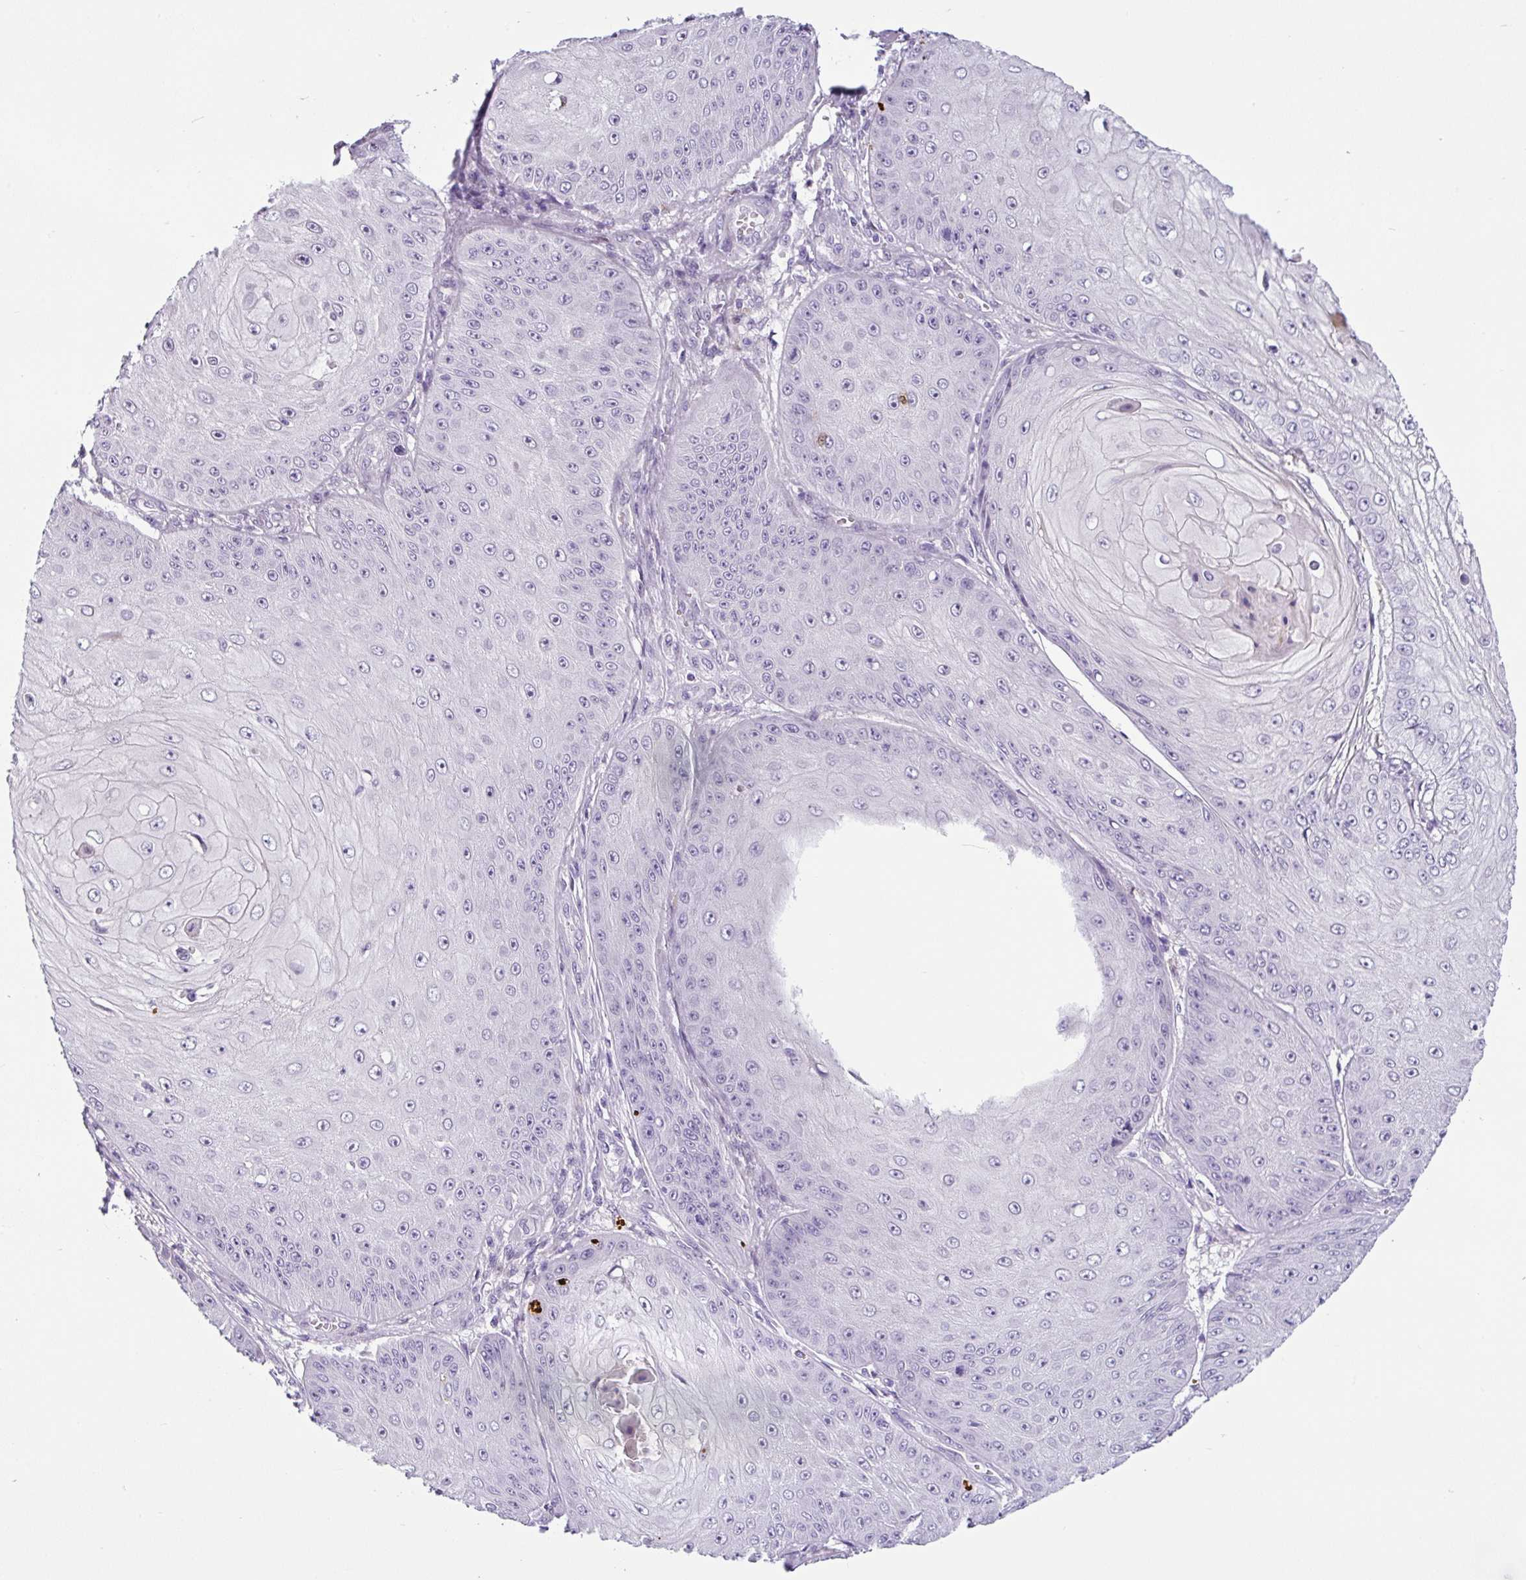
{"staining": {"intensity": "negative", "quantity": "none", "location": "none"}, "tissue": "skin cancer", "cell_type": "Tumor cells", "image_type": "cancer", "snomed": [{"axis": "morphology", "description": "Squamous cell carcinoma, NOS"}, {"axis": "topography", "description": "Skin"}], "caption": "Immunohistochemical staining of squamous cell carcinoma (skin) exhibits no significant positivity in tumor cells.", "gene": "HMCN2", "patient": {"sex": "male", "age": 70}}